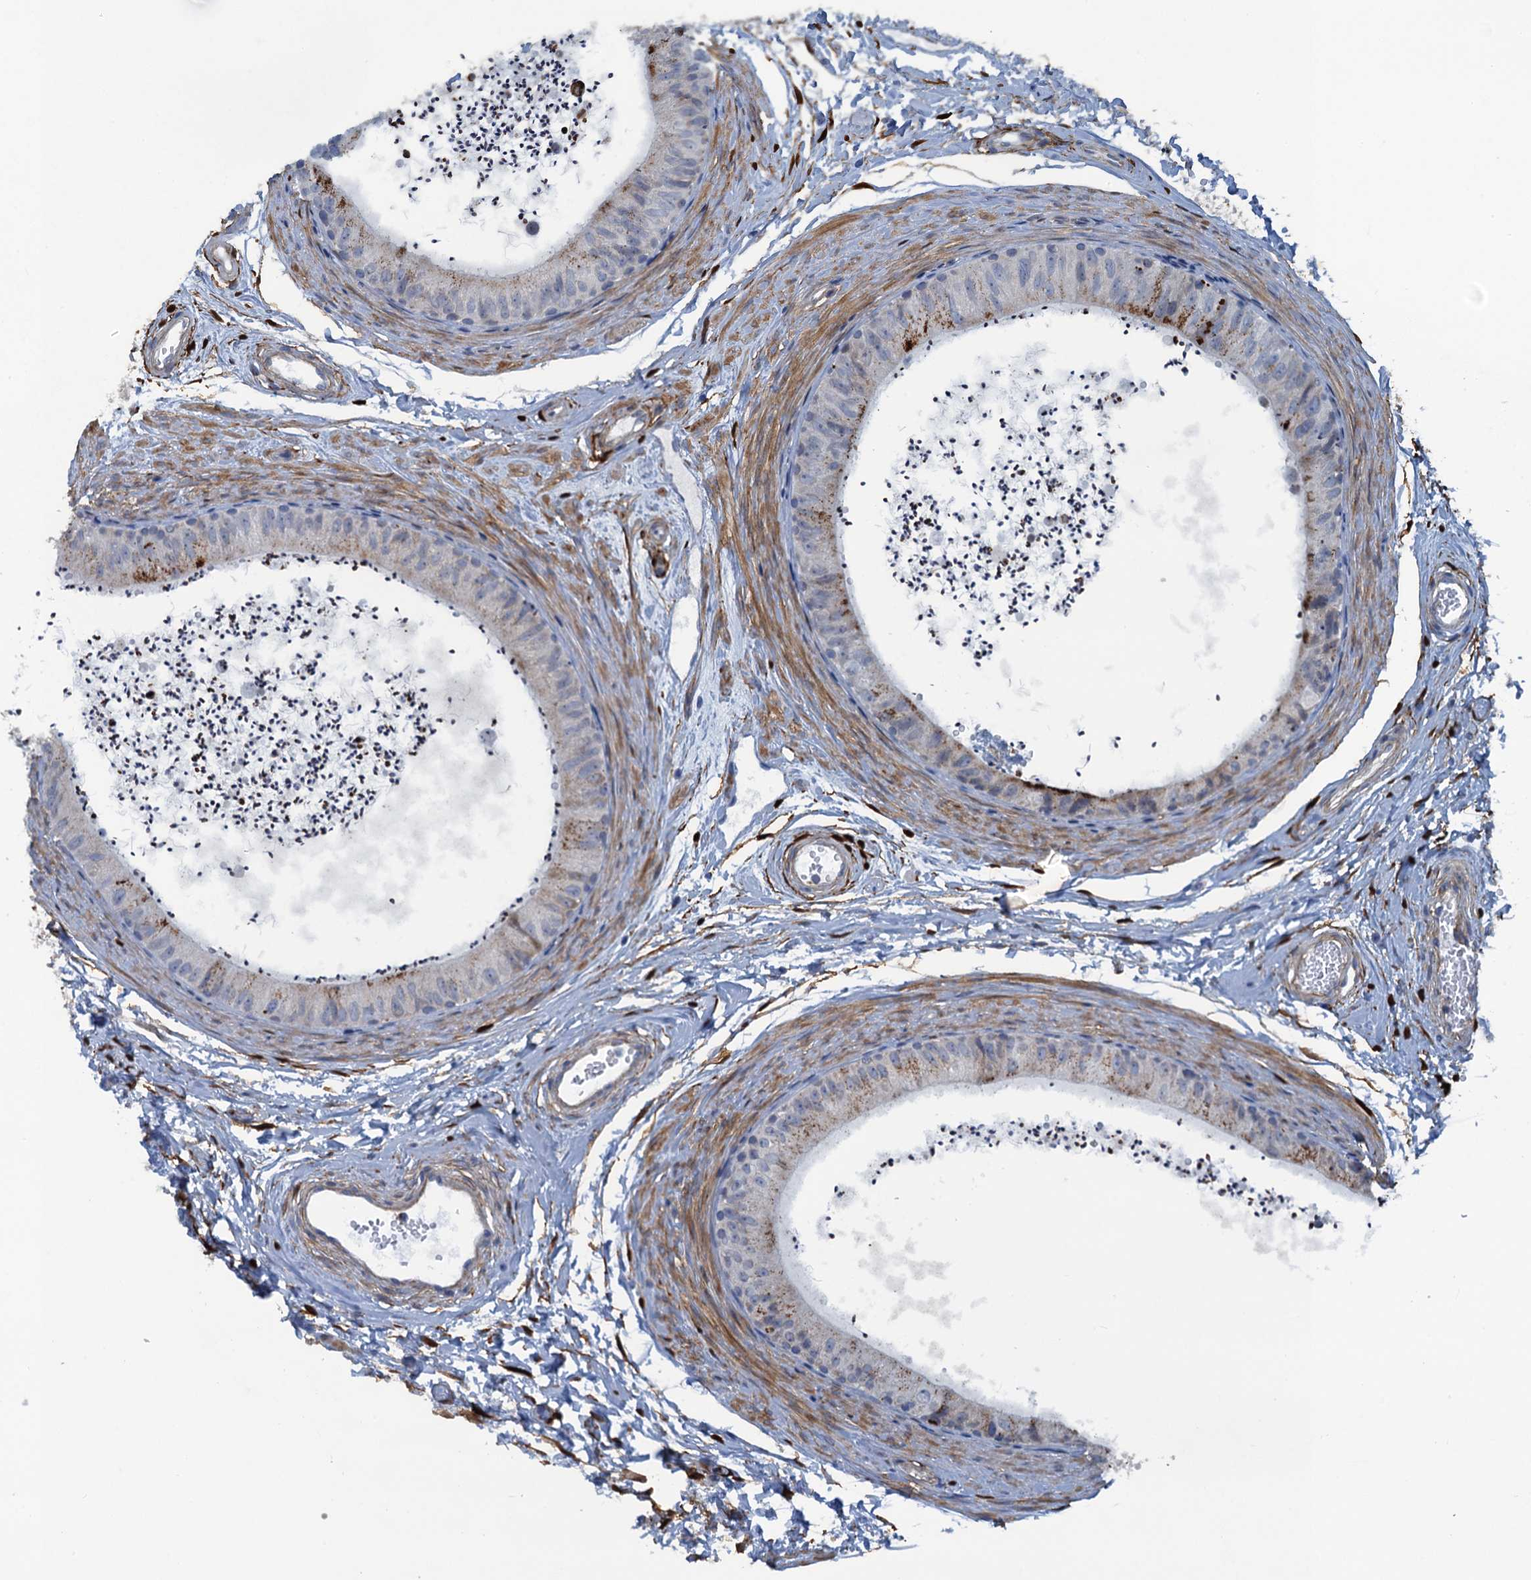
{"staining": {"intensity": "negative", "quantity": "none", "location": "none"}, "tissue": "epididymis", "cell_type": "Glandular cells", "image_type": "normal", "snomed": [{"axis": "morphology", "description": "Normal tissue, NOS"}, {"axis": "topography", "description": "Epididymis"}], "caption": "IHC photomicrograph of unremarkable human epididymis stained for a protein (brown), which displays no expression in glandular cells. The staining was performed using DAB to visualize the protein expression in brown, while the nuclei were stained in blue with hematoxylin (Magnification: 20x).", "gene": "POGLUT3", "patient": {"sex": "male", "age": 56}}